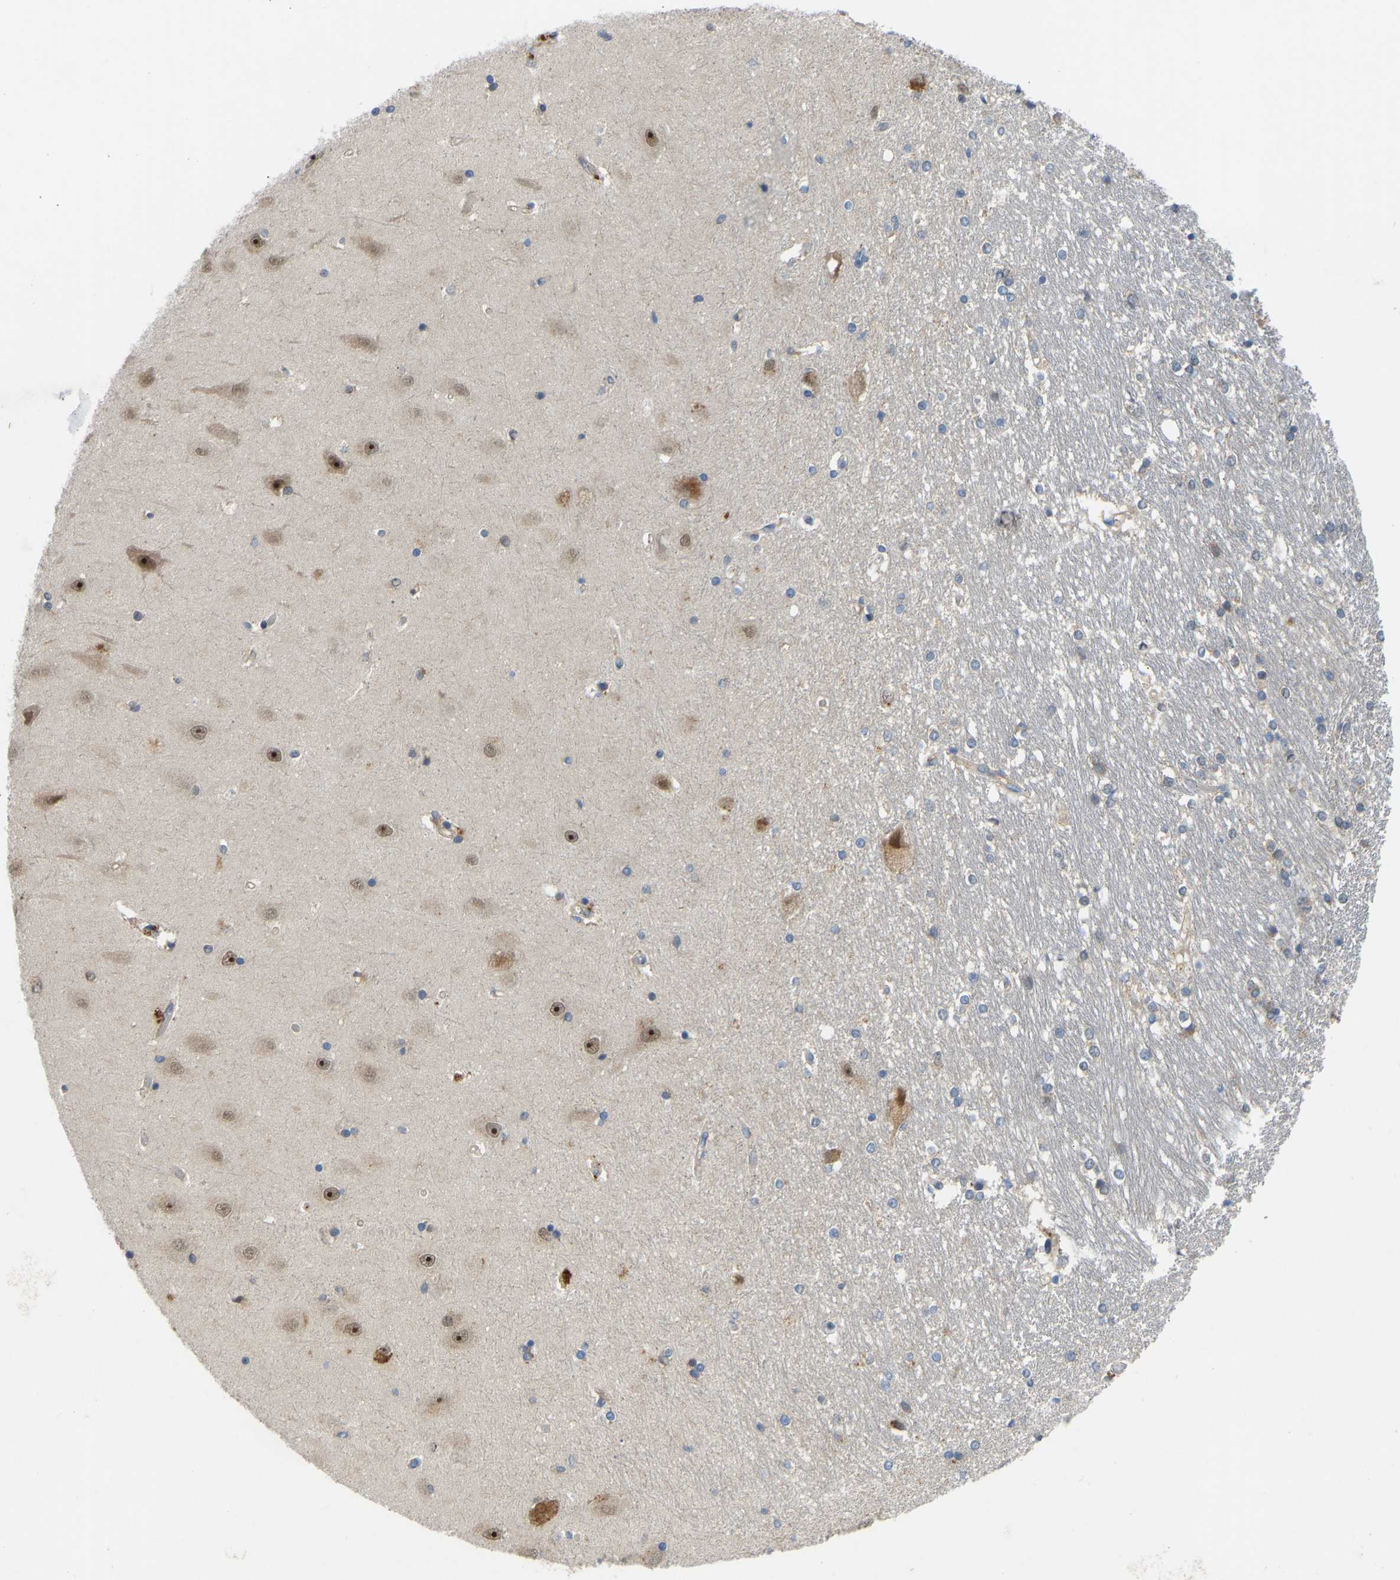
{"staining": {"intensity": "weak", "quantity": "<25%", "location": "cytoplasmic/membranous"}, "tissue": "hippocampus", "cell_type": "Glial cells", "image_type": "normal", "snomed": [{"axis": "morphology", "description": "Normal tissue, NOS"}, {"axis": "topography", "description": "Hippocampus"}], "caption": "Immunohistochemistry micrograph of unremarkable hippocampus stained for a protein (brown), which exhibits no staining in glial cells.", "gene": "ZNF251", "patient": {"sex": "male", "age": 45}}